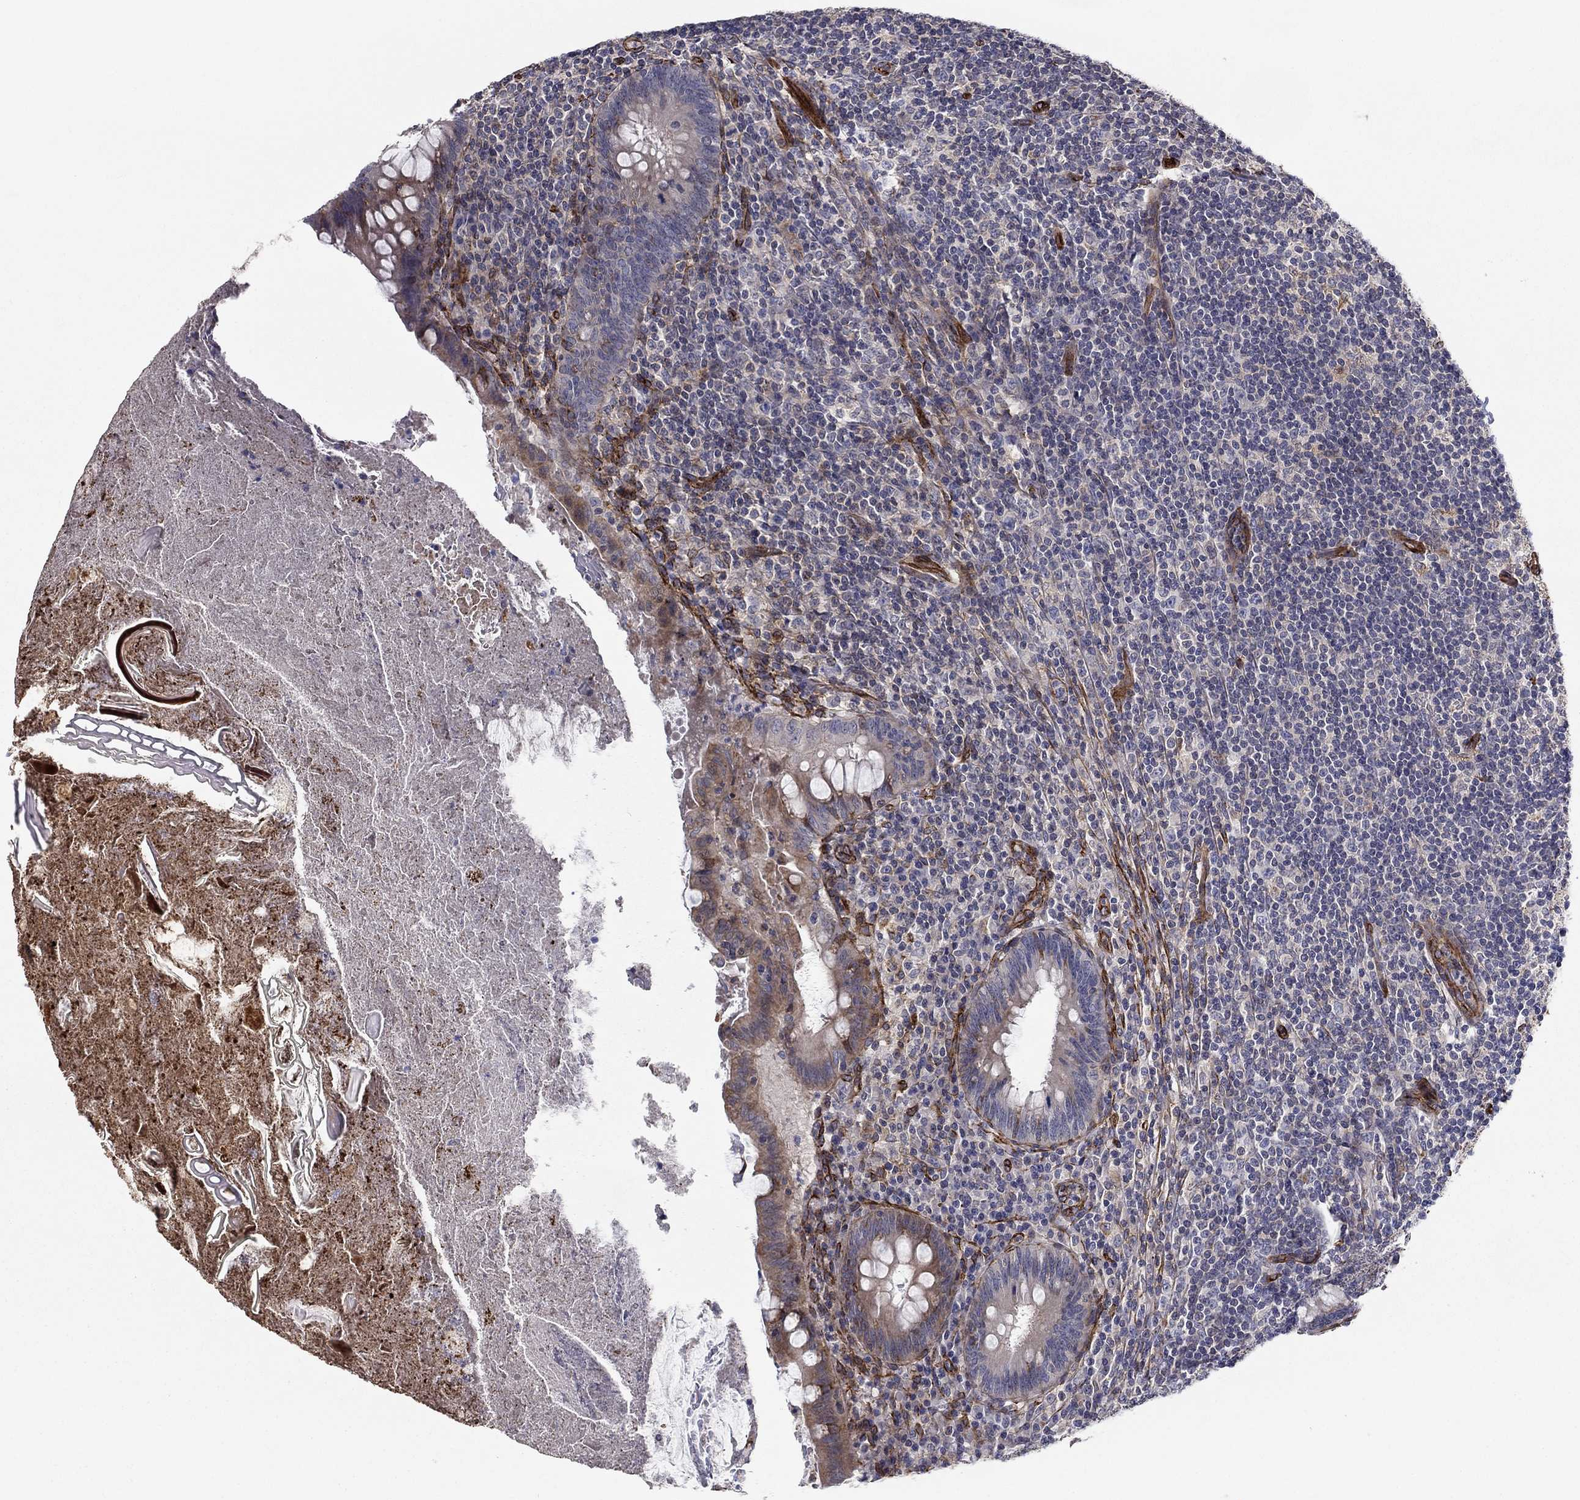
{"staining": {"intensity": "weak", "quantity": "<25%", "location": "cytoplasmic/membranous"}, "tissue": "appendix", "cell_type": "Glandular cells", "image_type": "normal", "snomed": [{"axis": "morphology", "description": "Normal tissue, NOS"}, {"axis": "topography", "description": "Appendix"}], "caption": "Glandular cells are negative for brown protein staining in benign appendix.", "gene": "SYNC", "patient": {"sex": "male", "age": 47}}